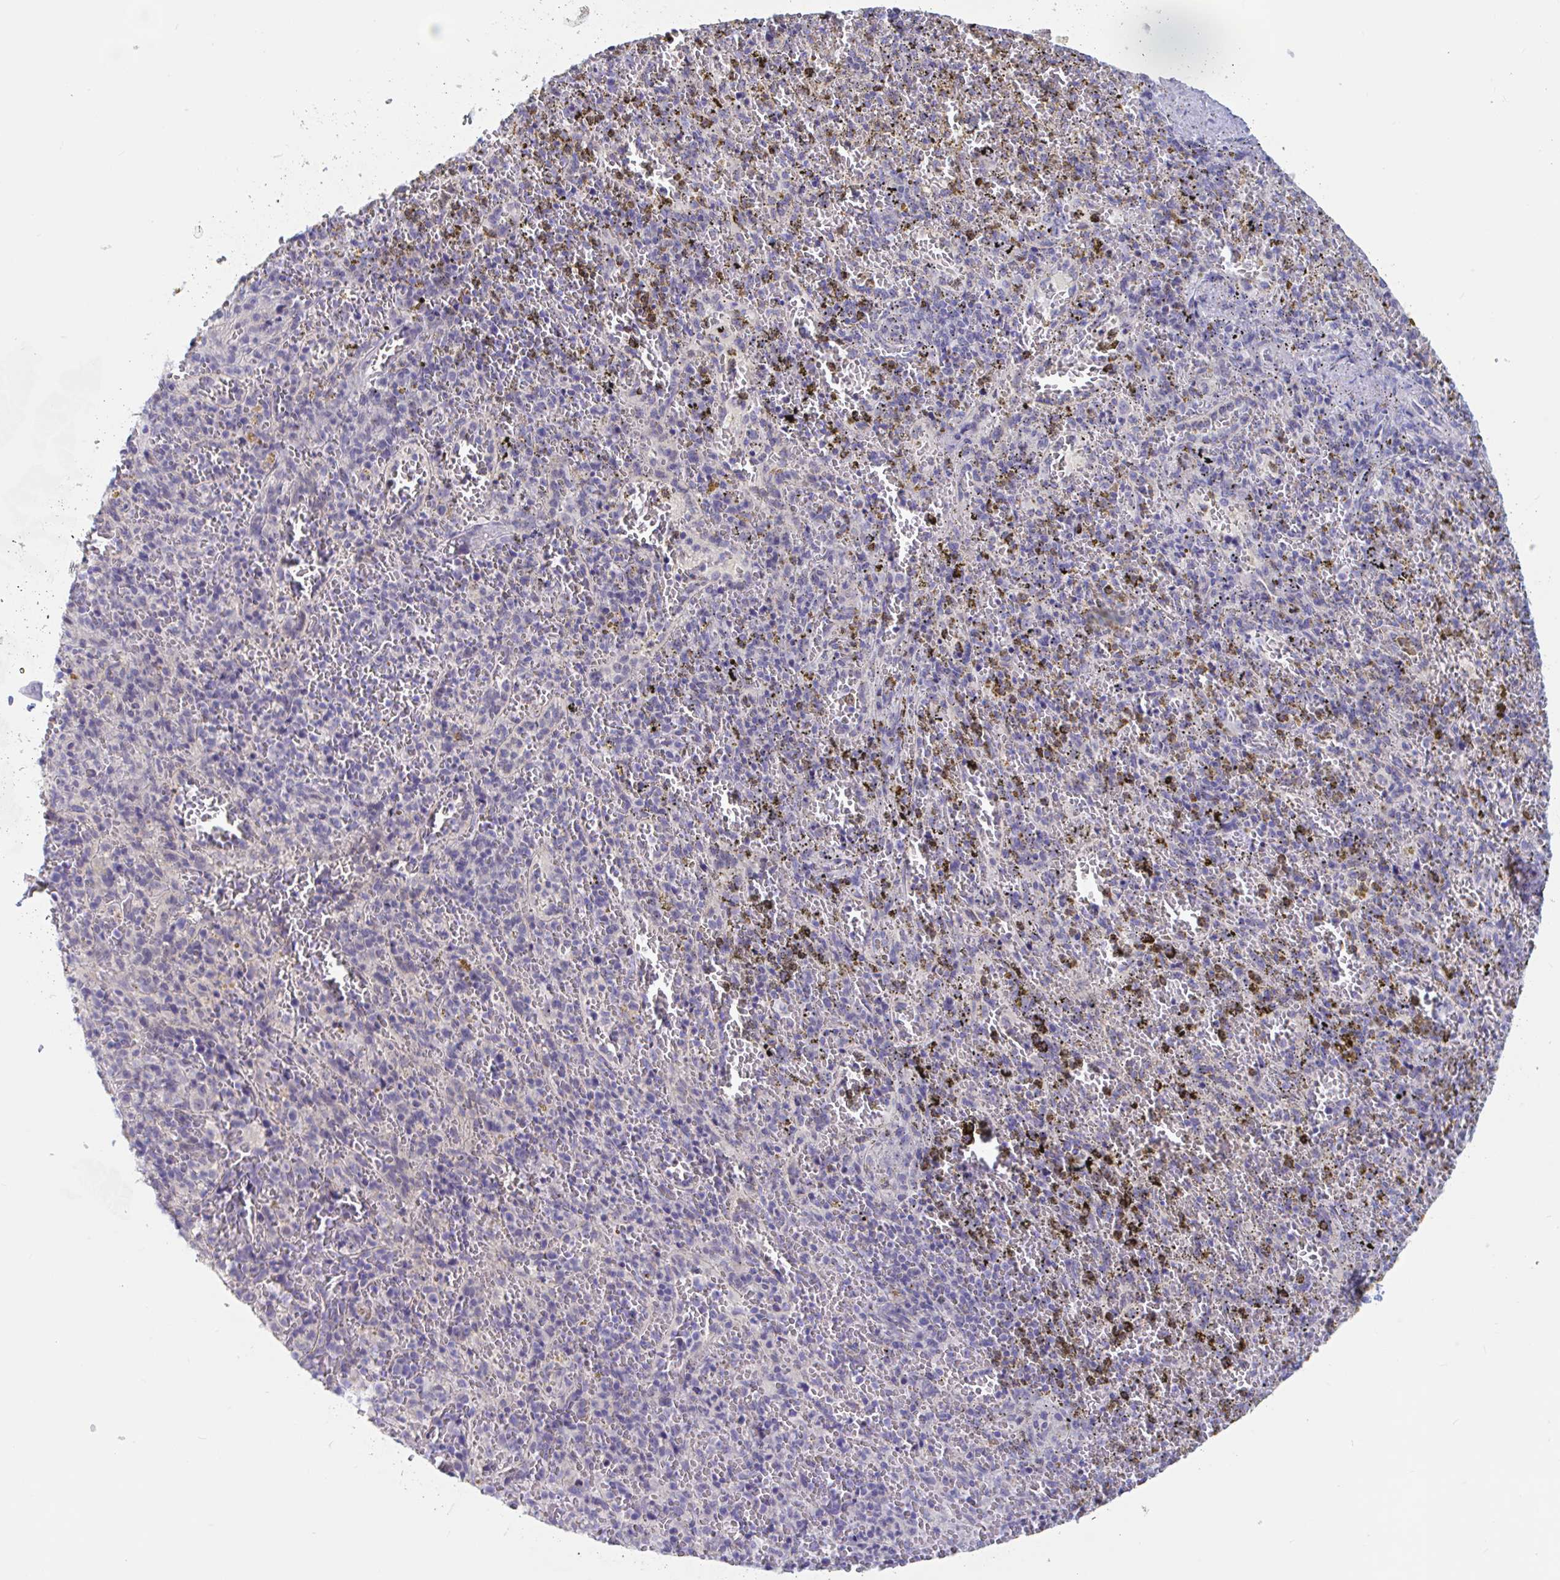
{"staining": {"intensity": "negative", "quantity": "none", "location": "none"}, "tissue": "spleen", "cell_type": "Cells in red pulp", "image_type": "normal", "snomed": [{"axis": "morphology", "description": "Normal tissue, NOS"}, {"axis": "topography", "description": "Spleen"}], "caption": "Immunohistochemical staining of unremarkable spleen shows no significant expression in cells in red pulp. The staining was performed using DAB (3,3'-diaminobenzidine) to visualize the protein expression in brown, while the nuclei were stained in blue with hematoxylin (Magnification: 20x).", "gene": "UNKL", "patient": {"sex": "female", "age": 50}}